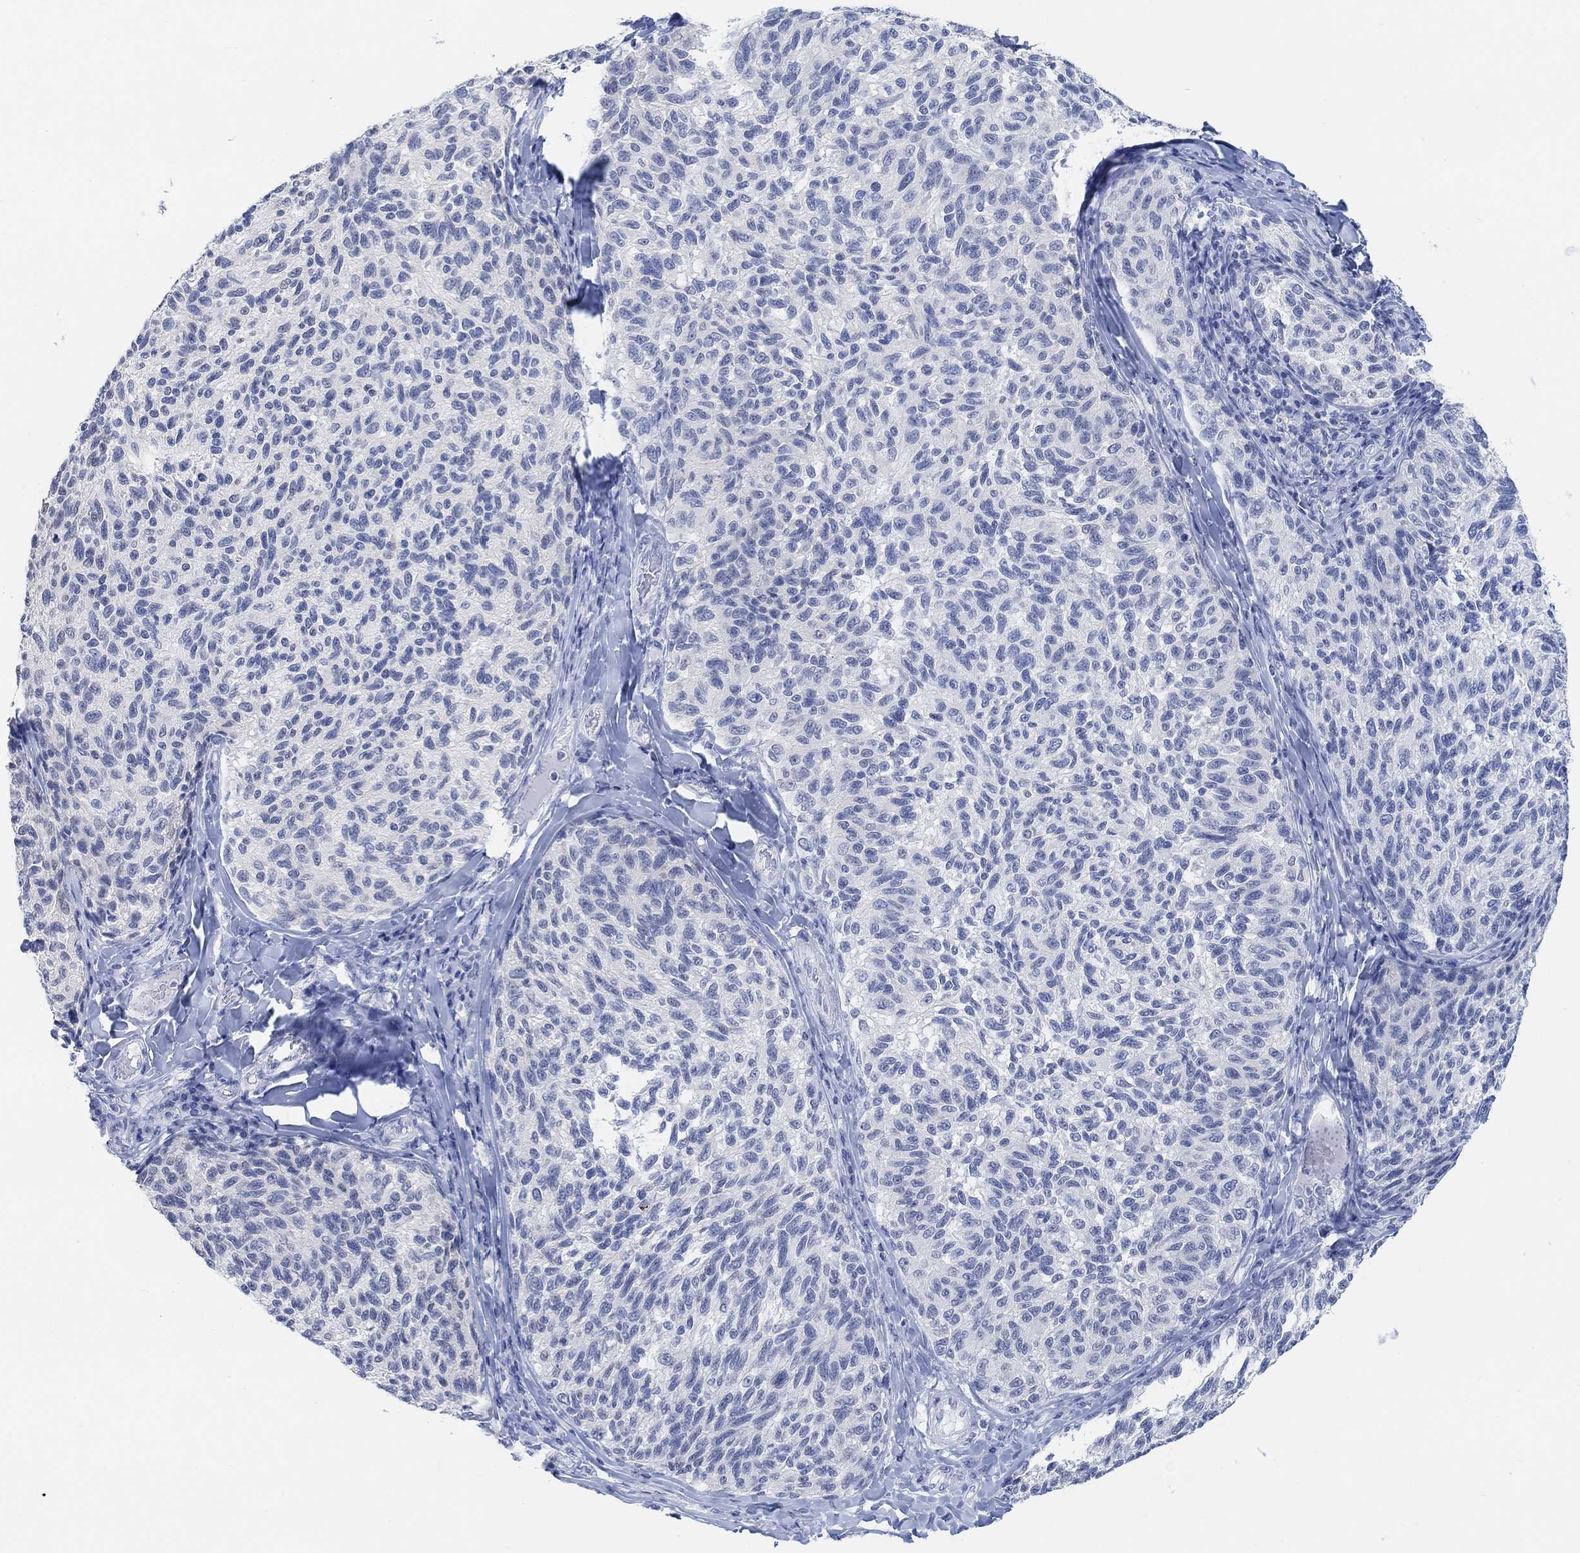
{"staining": {"intensity": "negative", "quantity": "none", "location": "none"}, "tissue": "melanoma", "cell_type": "Tumor cells", "image_type": "cancer", "snomed": [{"axis": "morphology", "description": "Malignant melanoma, NOS"}, {"axis": "topography", "description": "Skin"}], "caption": "Tumor cells show no significant staining in melanoma.", "gene": "ENO4", "patient": {"sex": "female", "age": 73}}